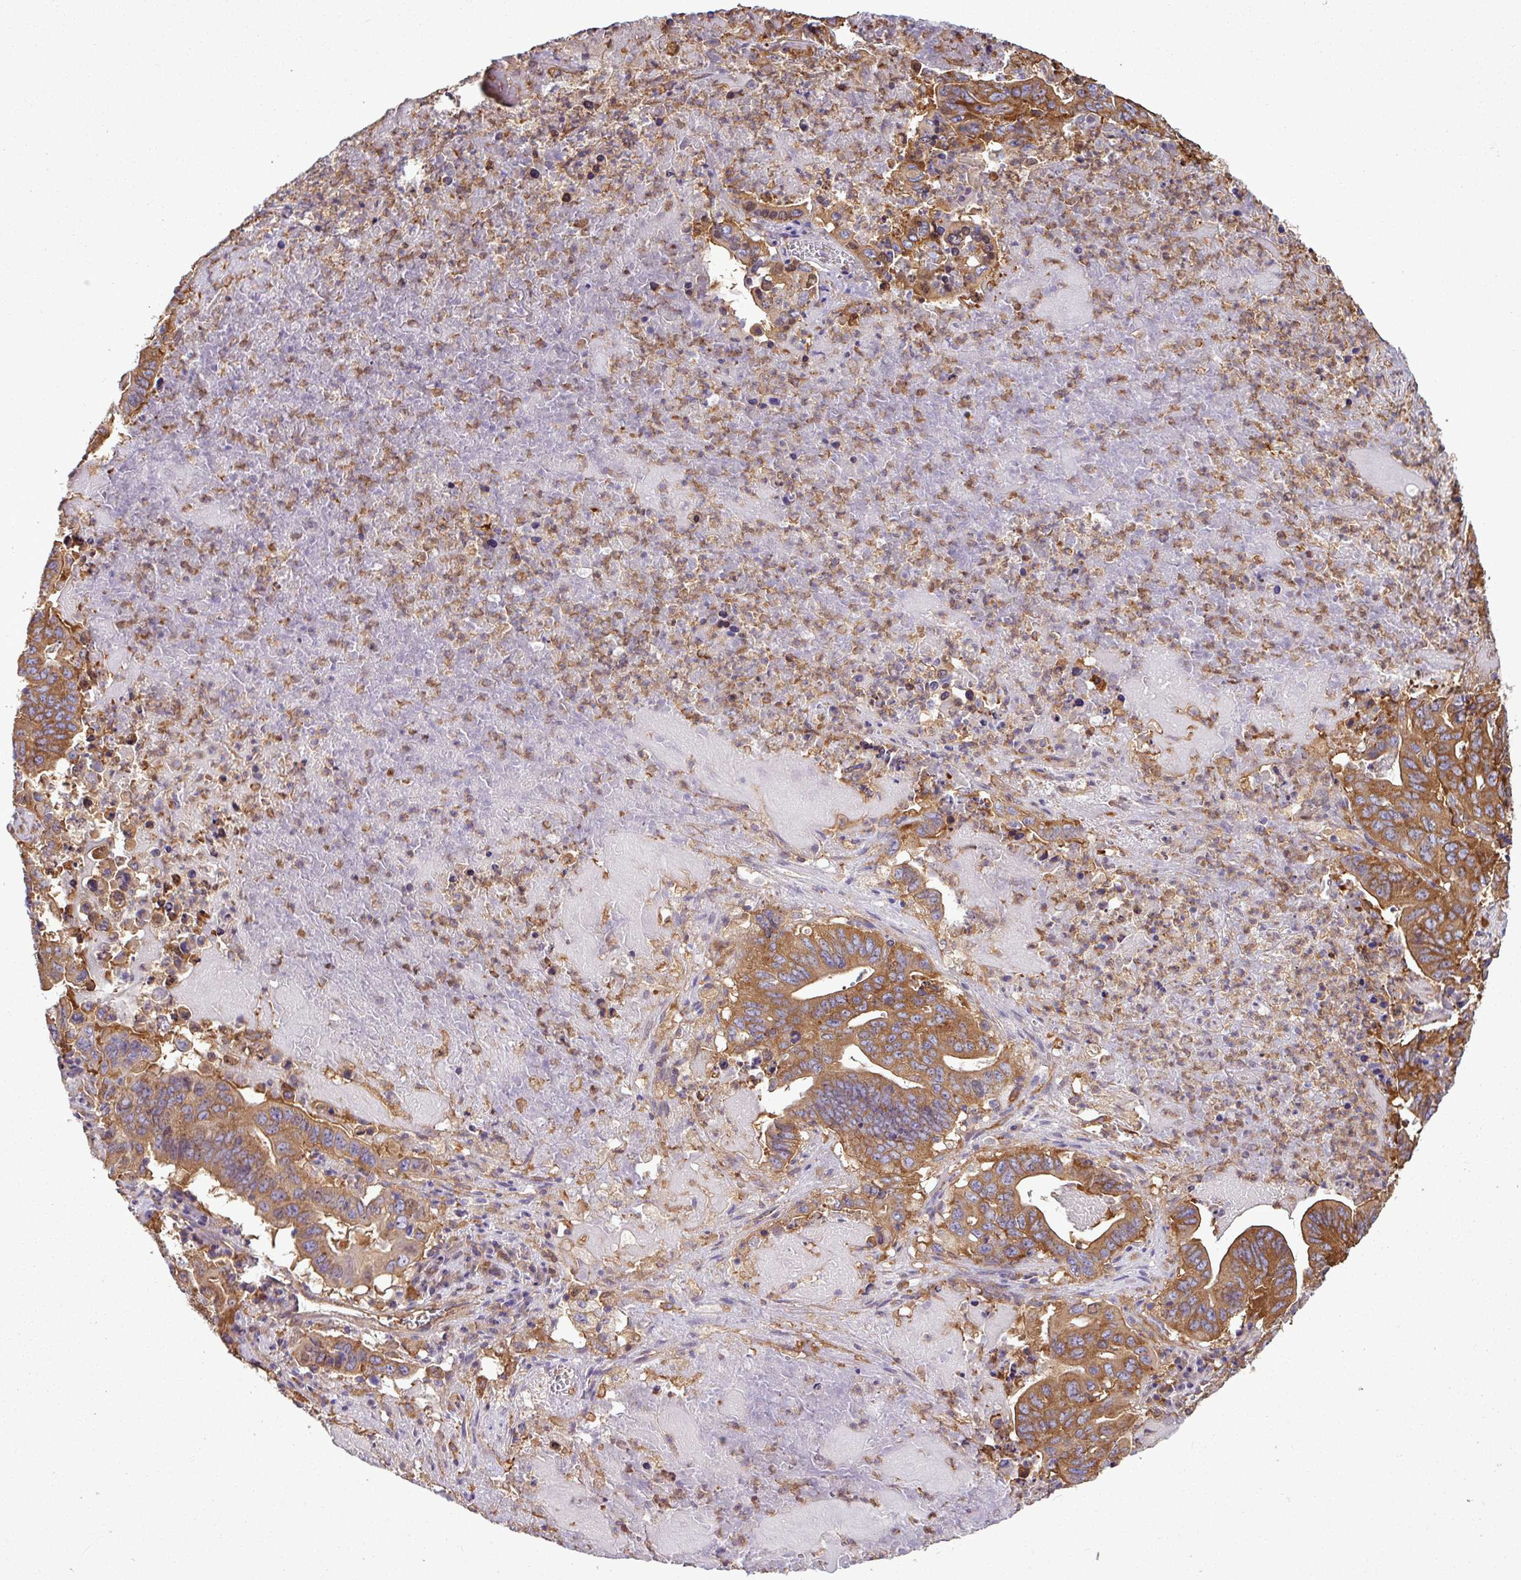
{"staining": {"intensity": "moderate", "quantity": ">75%", "location": "cytoplasmic/membranous"}, "tissue": "lung cancer", "cell_type": "Tumor cells", "image_type": "cancer", "snomed": [{"axis": "morphology", "description": "Adenocarcinoma, NOS"}, {"axis": "topography", "description": "Lung"}], "caption": "Immunohistochemistry (DAB) staining of human adenocarcinoma (lung) shows moderate cytoplasmic/membranous protein positivity in approximately >75% of tumor cells.", "gene": "PACSIN2", "patient": {"sex": "female", "age": 60}}